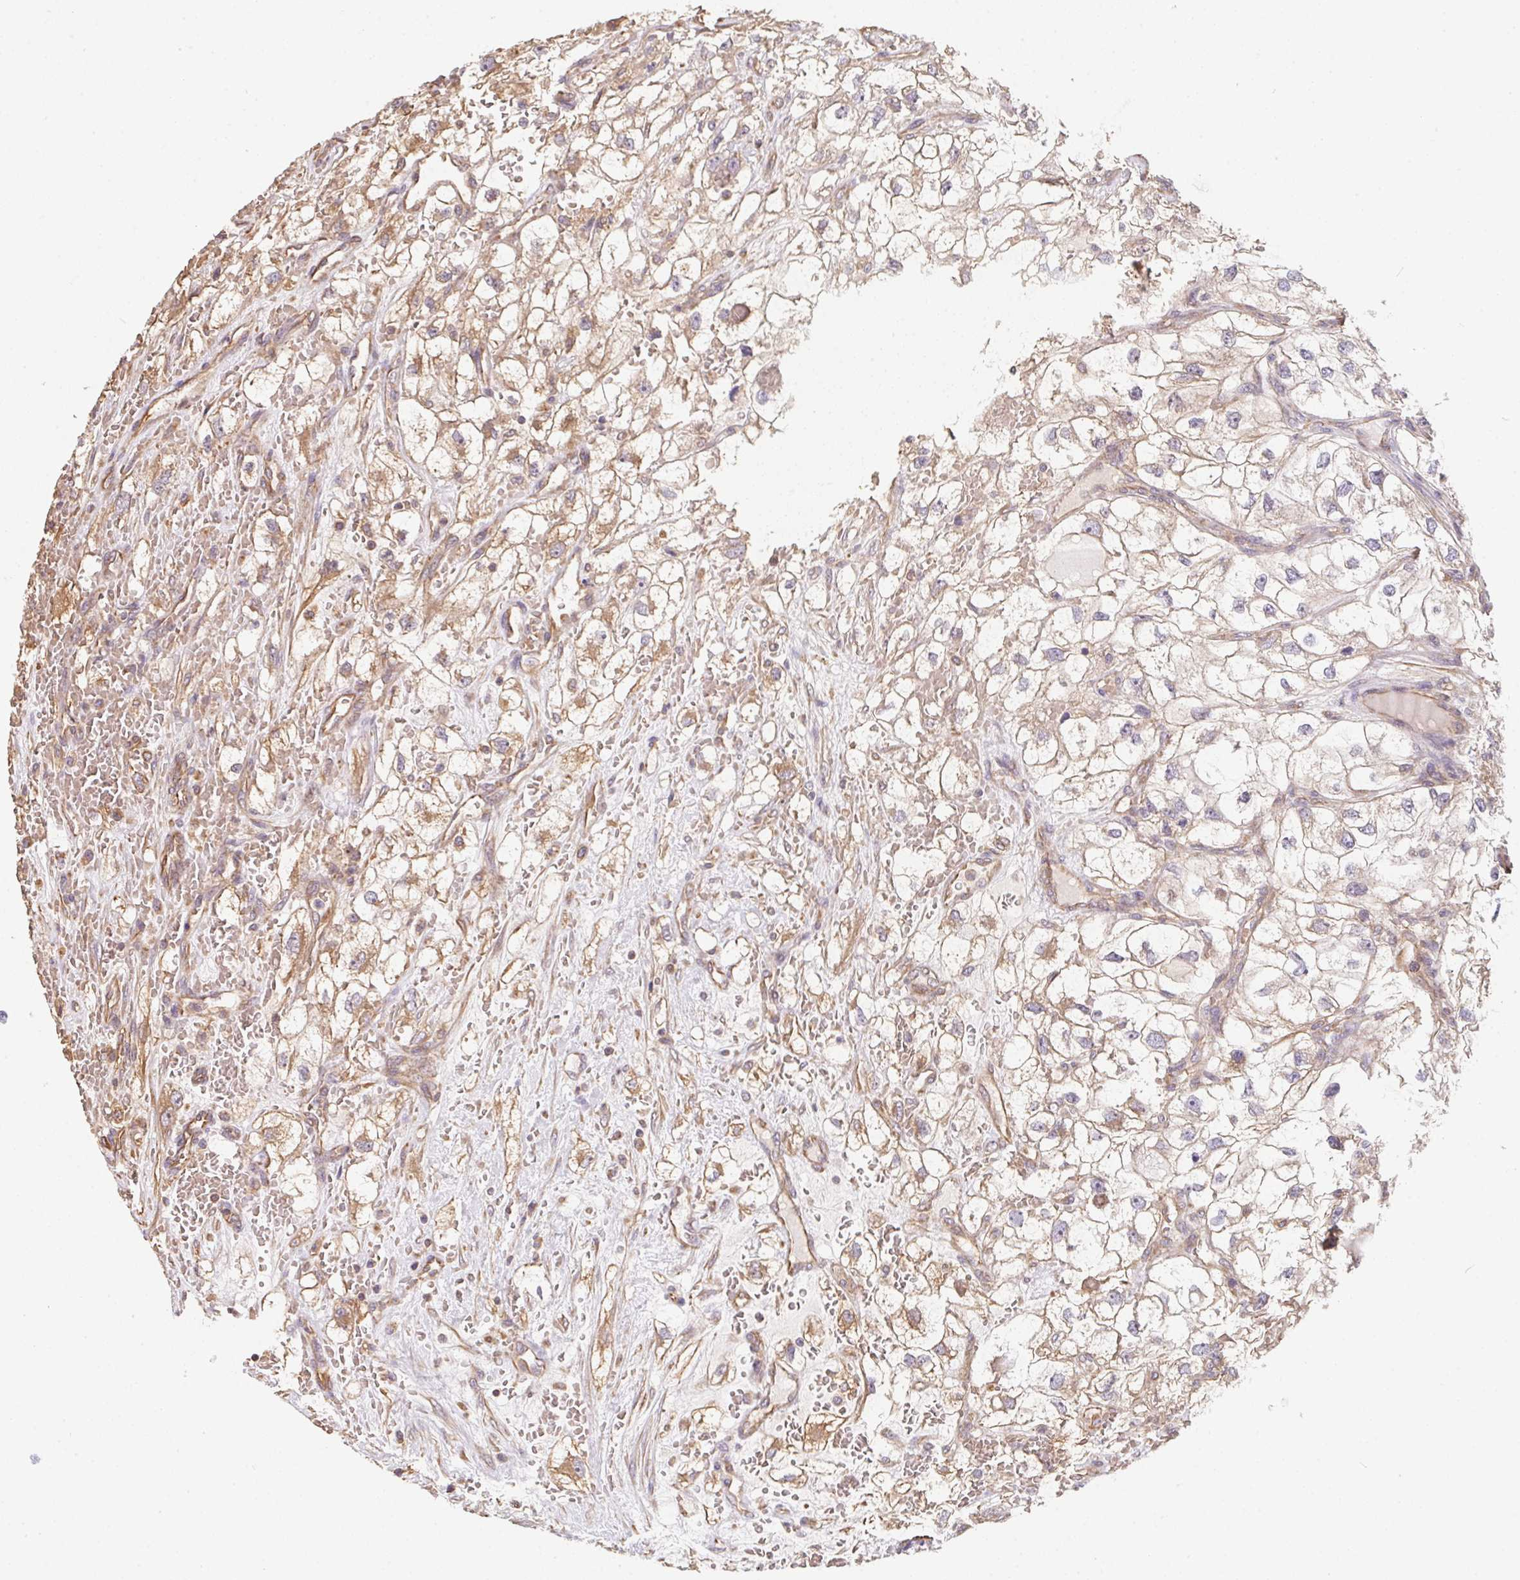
{"staining": {"intensity": "moderate", "quantity": "<25%", "location": "cytoplasmic/membranous"}, "tissue": "renal cancer", "cell_type": "Tumor cells", "image_type": "cancer", "snomed": [{"axis": "morphology", "description": "Adenocarcinoma, NOS"}, {"axis": "topography", "description": "Kidney"}], "caption": "IHC micrograph of neoplastic tissue: renal adenocarcinoma stained using immunohistochemistry demonstrates low levels of moderate protein expression localized specifically in the cytoplasmic/membranous of tumor cells, appearing as a cytoplasmic/membranous brown color.", "gene": "TBKBP1", "patient": {"sex": "male", "age": 59}}